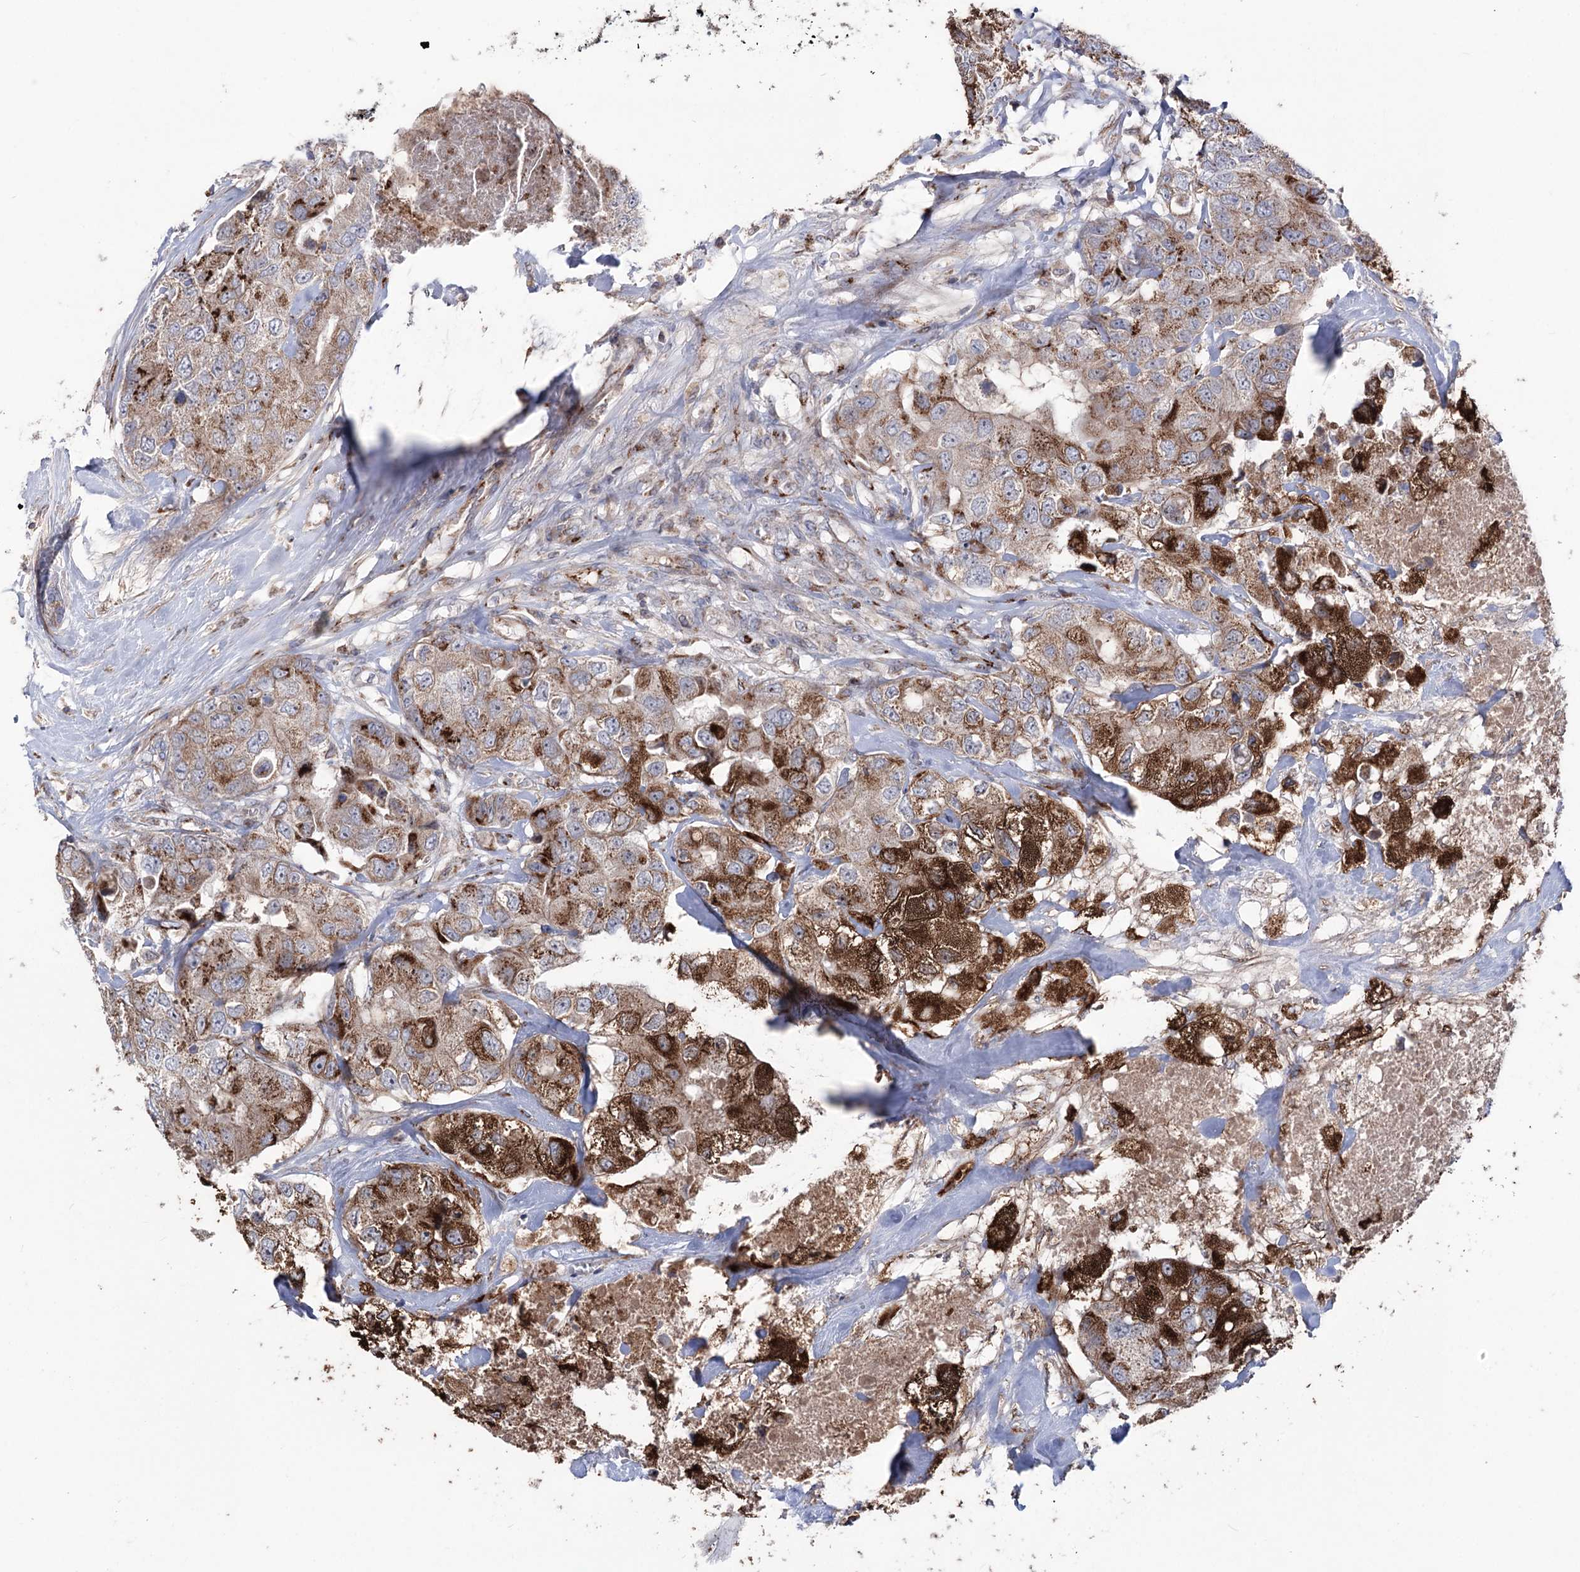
{"staining": {"intensity": "strong", "quantity": "25%-75%", "location": "cytoplasmic/membranous"}, "tissue": "breast cancer", "cell_type": "Tumor cells", "image_type": "cancer", "snomed": [{"axis": "morphology", "description": "Duct carcinoma"}, {"axis": "topography", "description": "Breast"}], "caption": "A brown stain highlights strong cytoplasmic/membranous expression of a protein in human infiltrating ductal carcinoma (breast) tumor cells. (Stains: DAB in brown, nuclei in blue, Microscopy: brightfield microscopy at high magnification).", "gene": "ARHGAP20", "patient": {"sex": "female", "age": 62}}